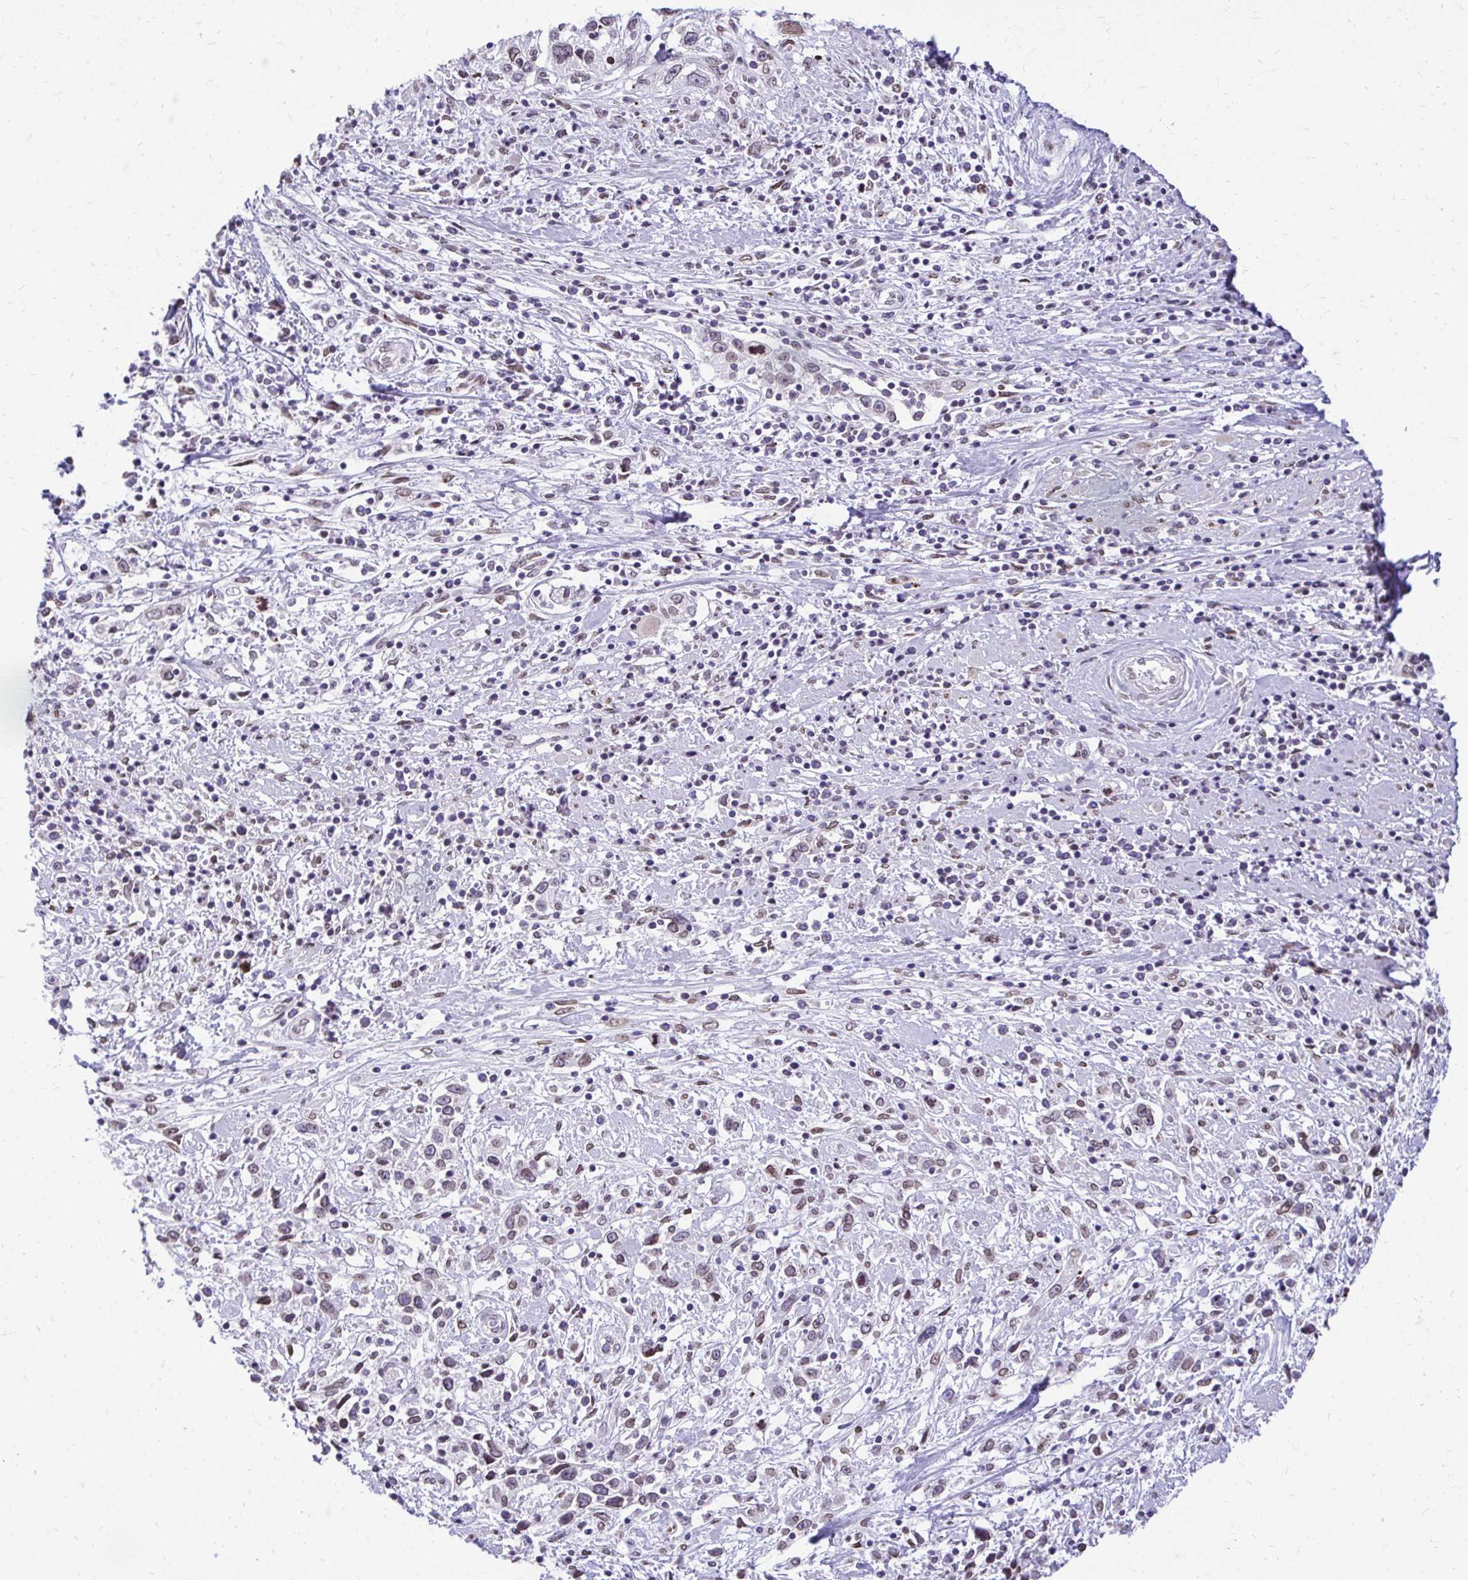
{"staining": {"intensity": "weak", "quantity": "25%-75%", "location": "cytoplasmic/membranous,nuclear"}, "tissue": "cervical cancer", "cell_type": "Tumor cells", "image_type": "cancer", "snomed": [{"axis": "morphology", "description": "Adenocarcinoma, NOS"}, {"axis": "topography", "description": "Cervix"}], "caption": "Protein staining of cervical cancer (adenocarcinoma) tissue demonstrates weak cytoplasmic/membranous and nuclear expression in approximately 25%-75% of tumor cells. The protein is shown in brown color, while the nuclei are stained blue.", "gene": "BANF1", "patient": {"sex": "female", "age": 40}}